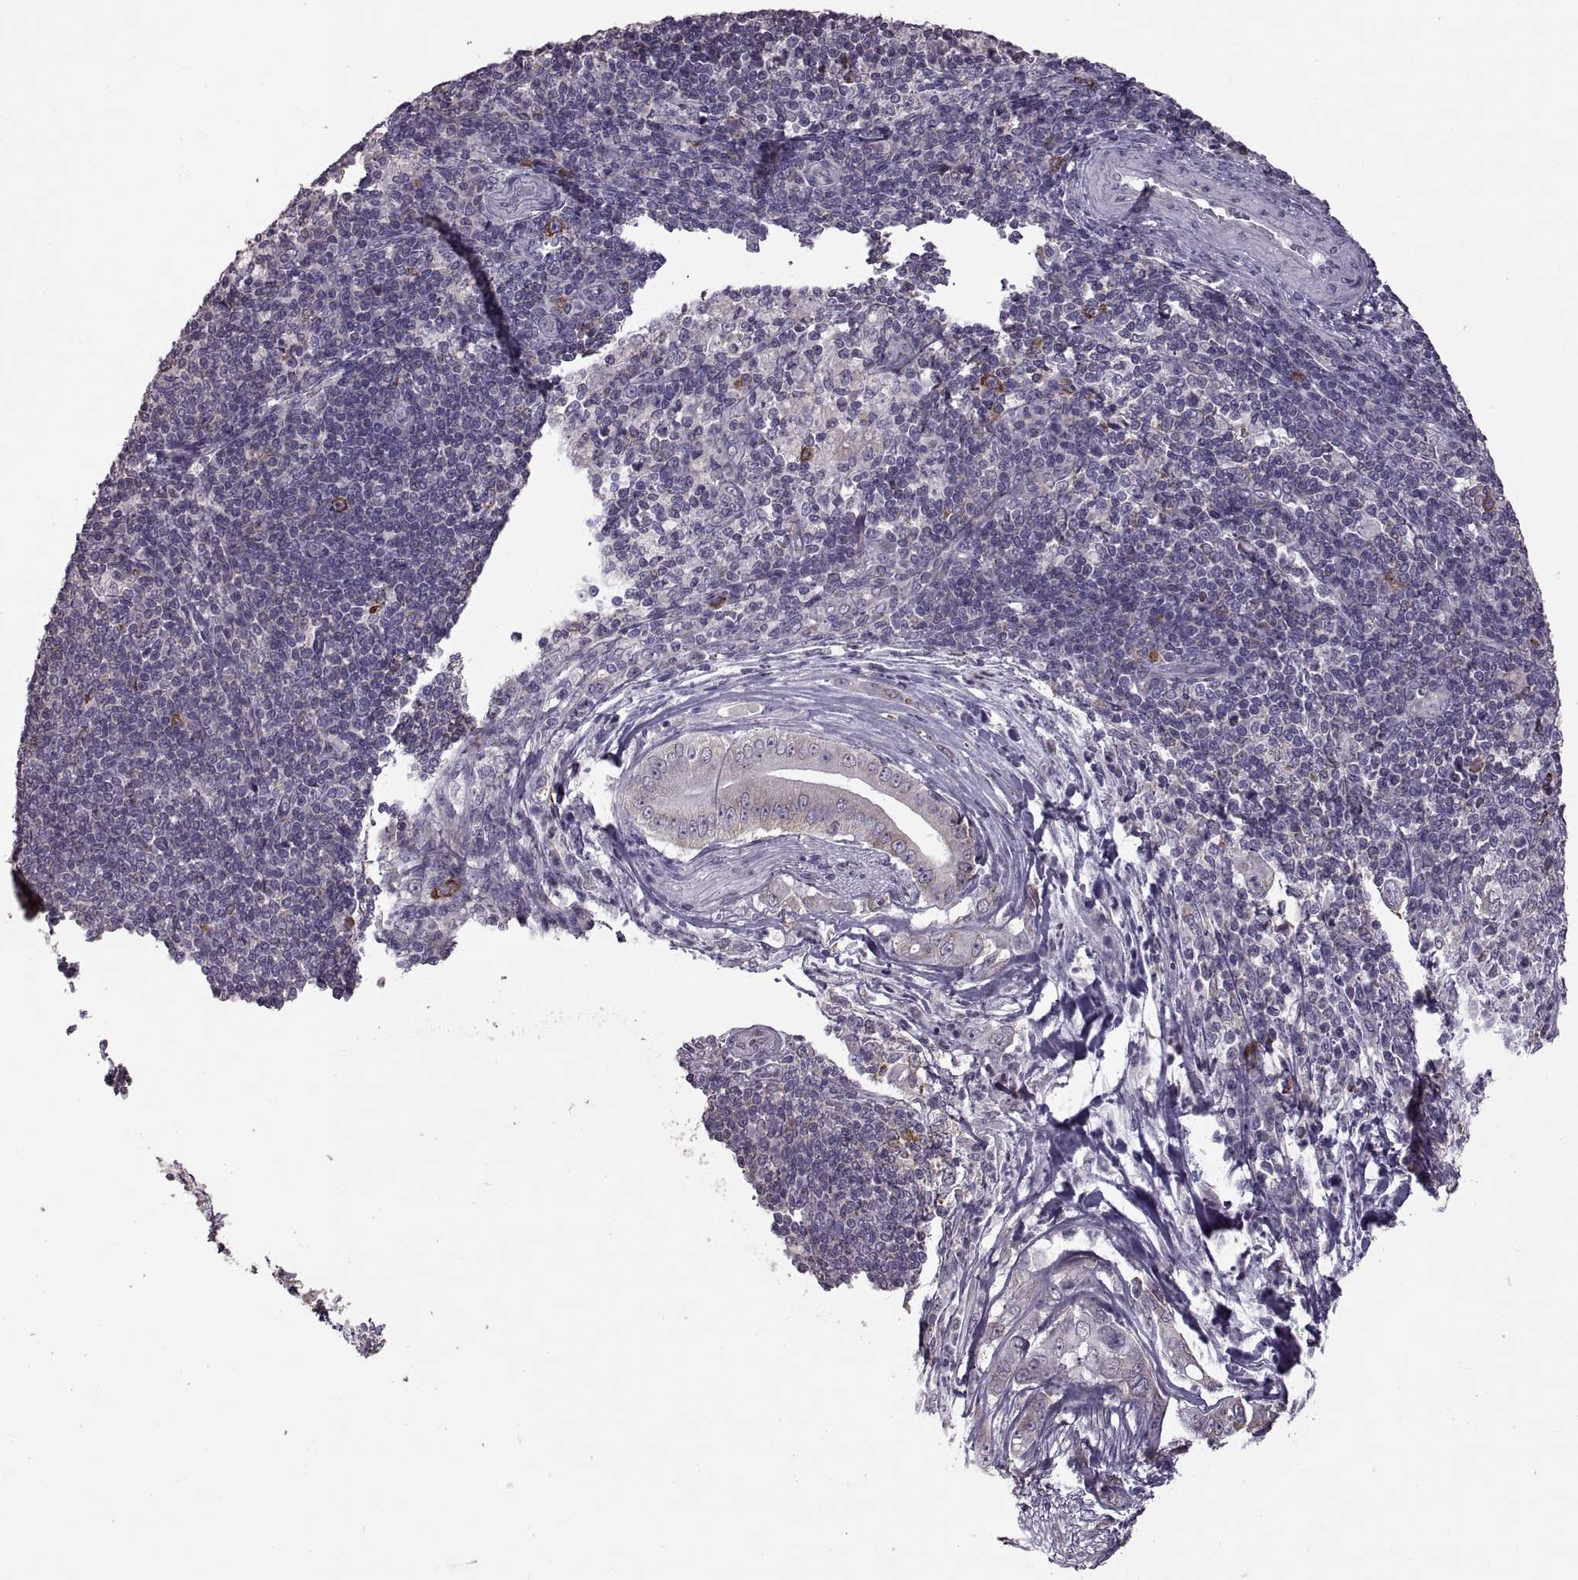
{"staining": {"intensity": "weak", "quantity": "25%-75%", "location": "cytoplasmic/membranous"}, "tissue": "pancreatic cancer", "cell_type": "Tumor cells", "image_type": "cancer", "snomed": [{"axis": "morphology", "description": "Adenocarcinoma, NOS"}, {"axis": "topography", "description": "Pancreas"}], "caption": "Pancreatic adenocarcinoma stained for a protein (brown) demonstrates weak cytoplasmic/membranous positive expression in approximately 25%-75% of tumor cells.", "gene": "PABPC1", "patient": {"sex": "male", "age": 71}}